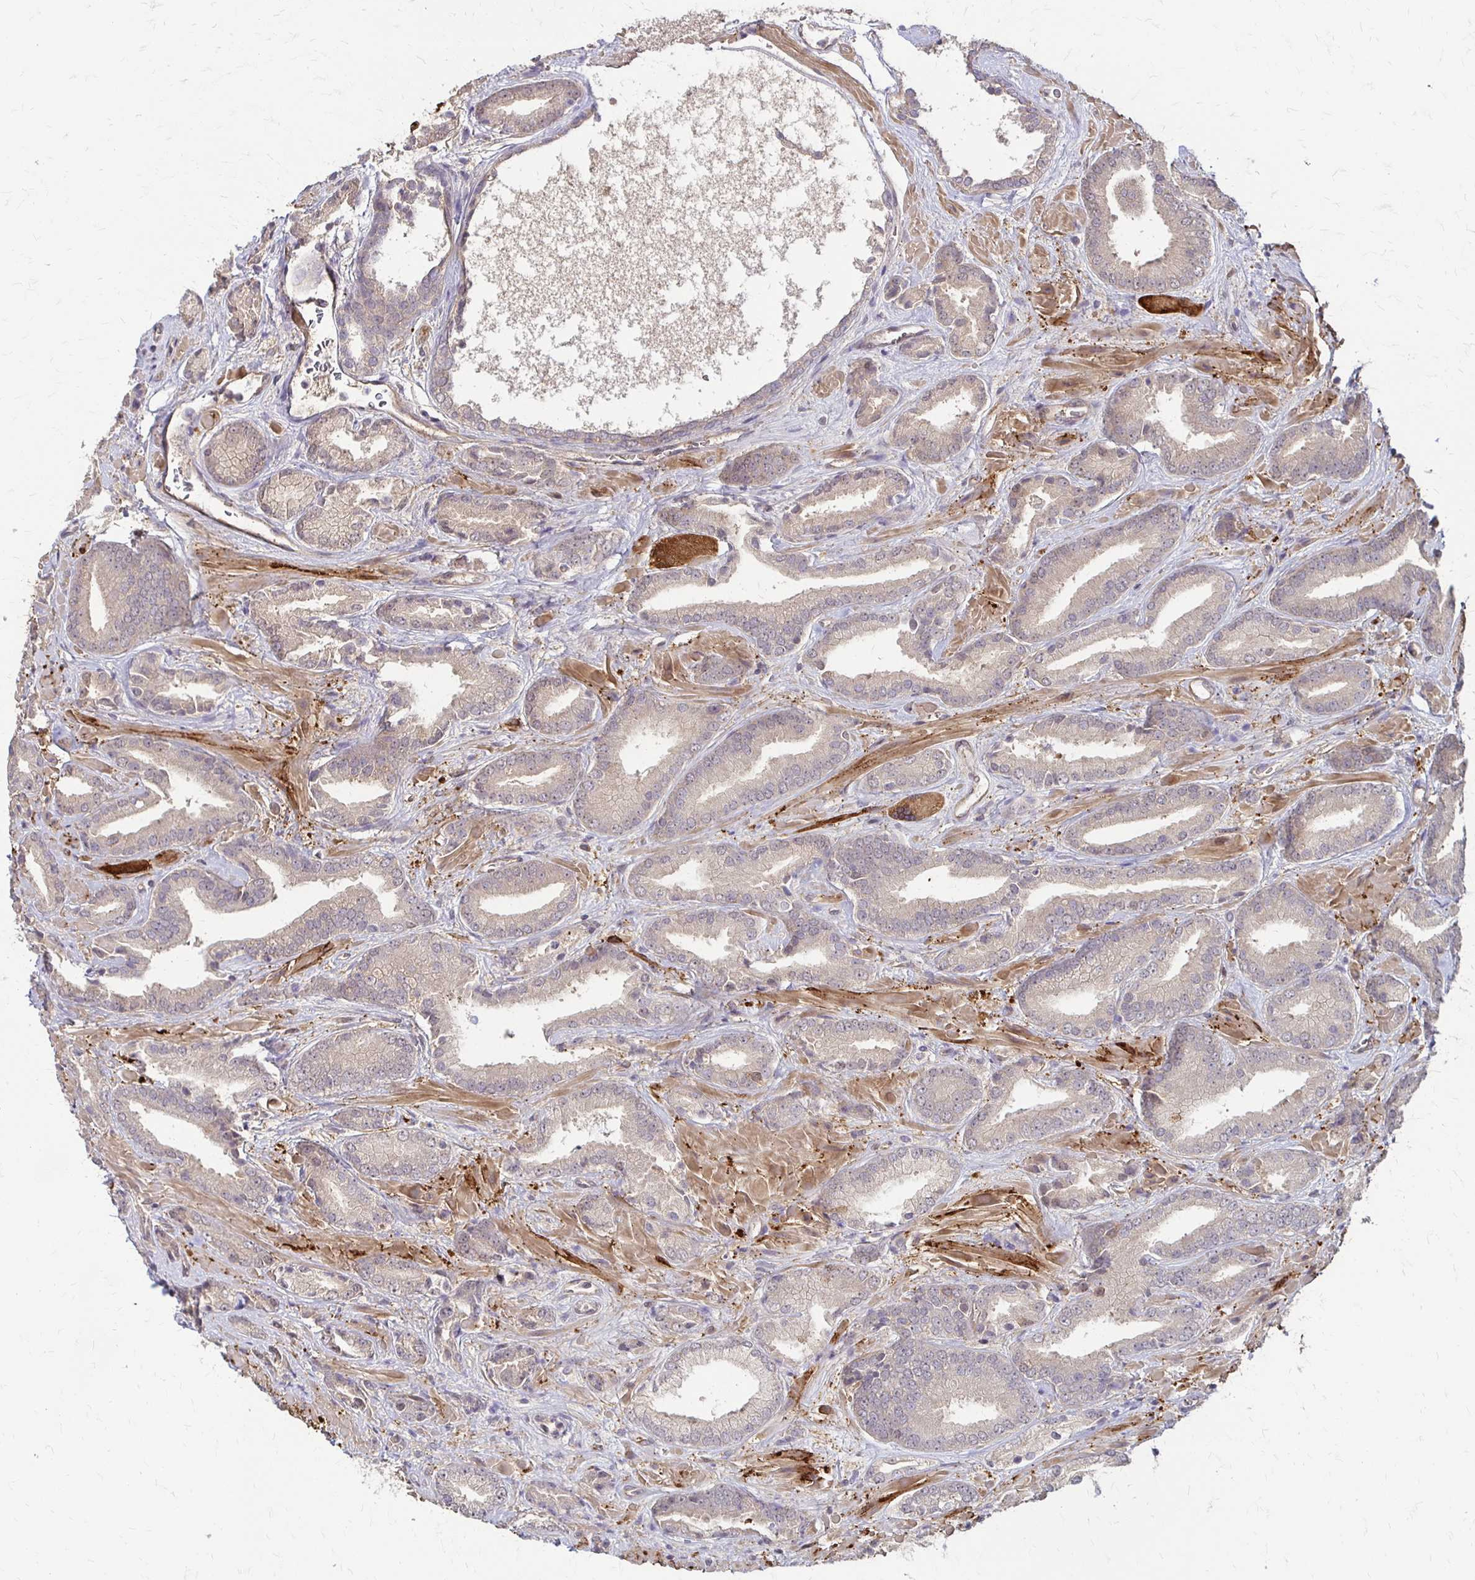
{"staining": {"intensity": "negative", "quantity": "none", "location": "none"}, "tissue": "prostate cancer", "cell_type": "Tumor cells", "image_type": "cancer", "snomed": [{"axis": "morphology", "description": "Adenocarcinoma, High grade"}, {"axis": "topography", "description": "Prostate"}], "caption": "Immunohistochemical staining of prostate adenocarcinoma (high-grade) displays no significant staining in tumor cells.", "gene": "CFL2", "patient": {"sex": "male", "age": 56}}